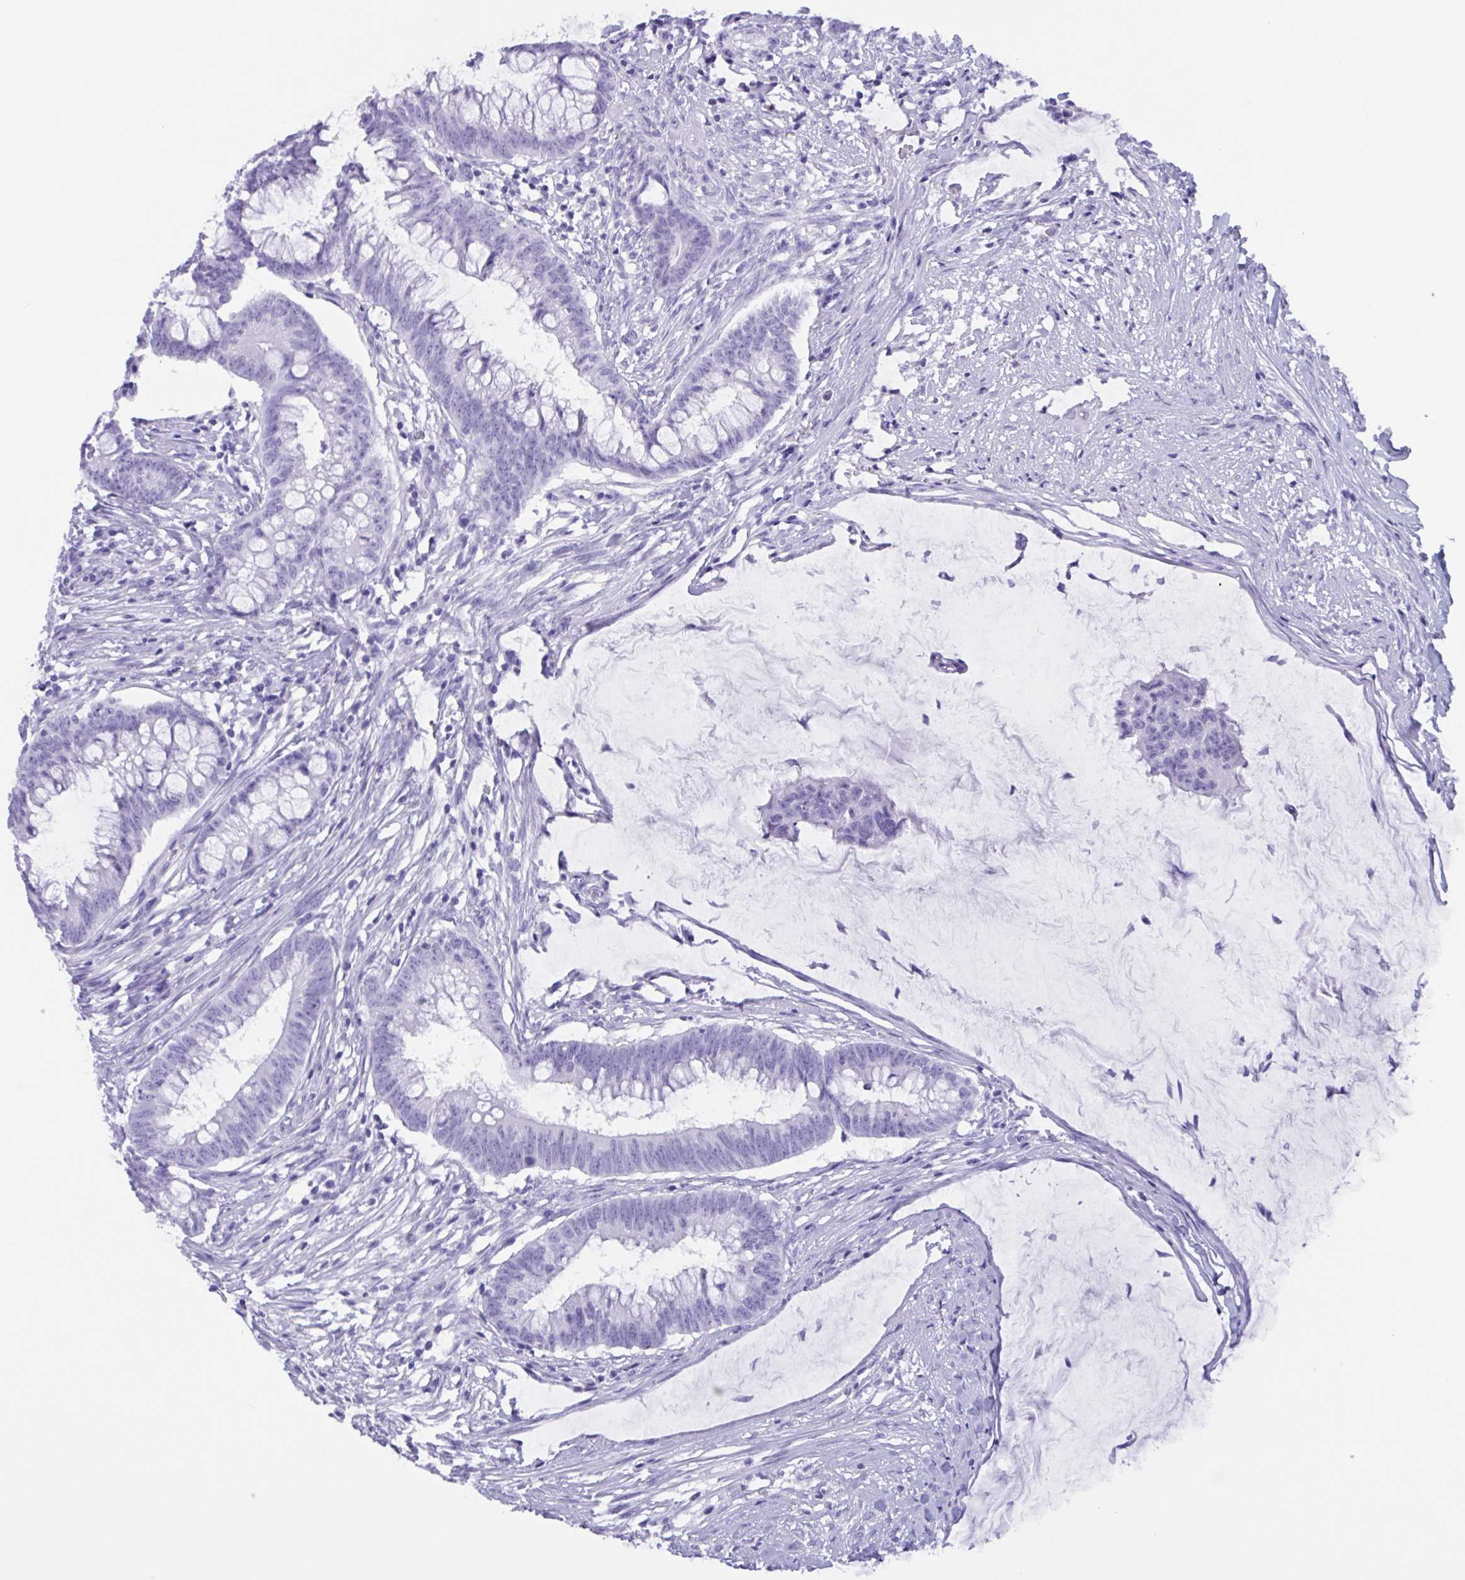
{"staining": {"intensity": "negative", "quantity": "none", "location": "none"}, "tissue": "colorectal cancer", "cell_type": "Tumor cells", "image_type": "cancer", "snomed": [{"axis": "morphology", "description": "Adenocarcinoma, NOS"}, {"axis": "topography", "description": "Colon"}], "caption": "Tumor cells are negative for protein expression in human adenocarcinoma (colorectal).", "gene": "ZNF850", "patient": {"sex": "male", "age": 62}}